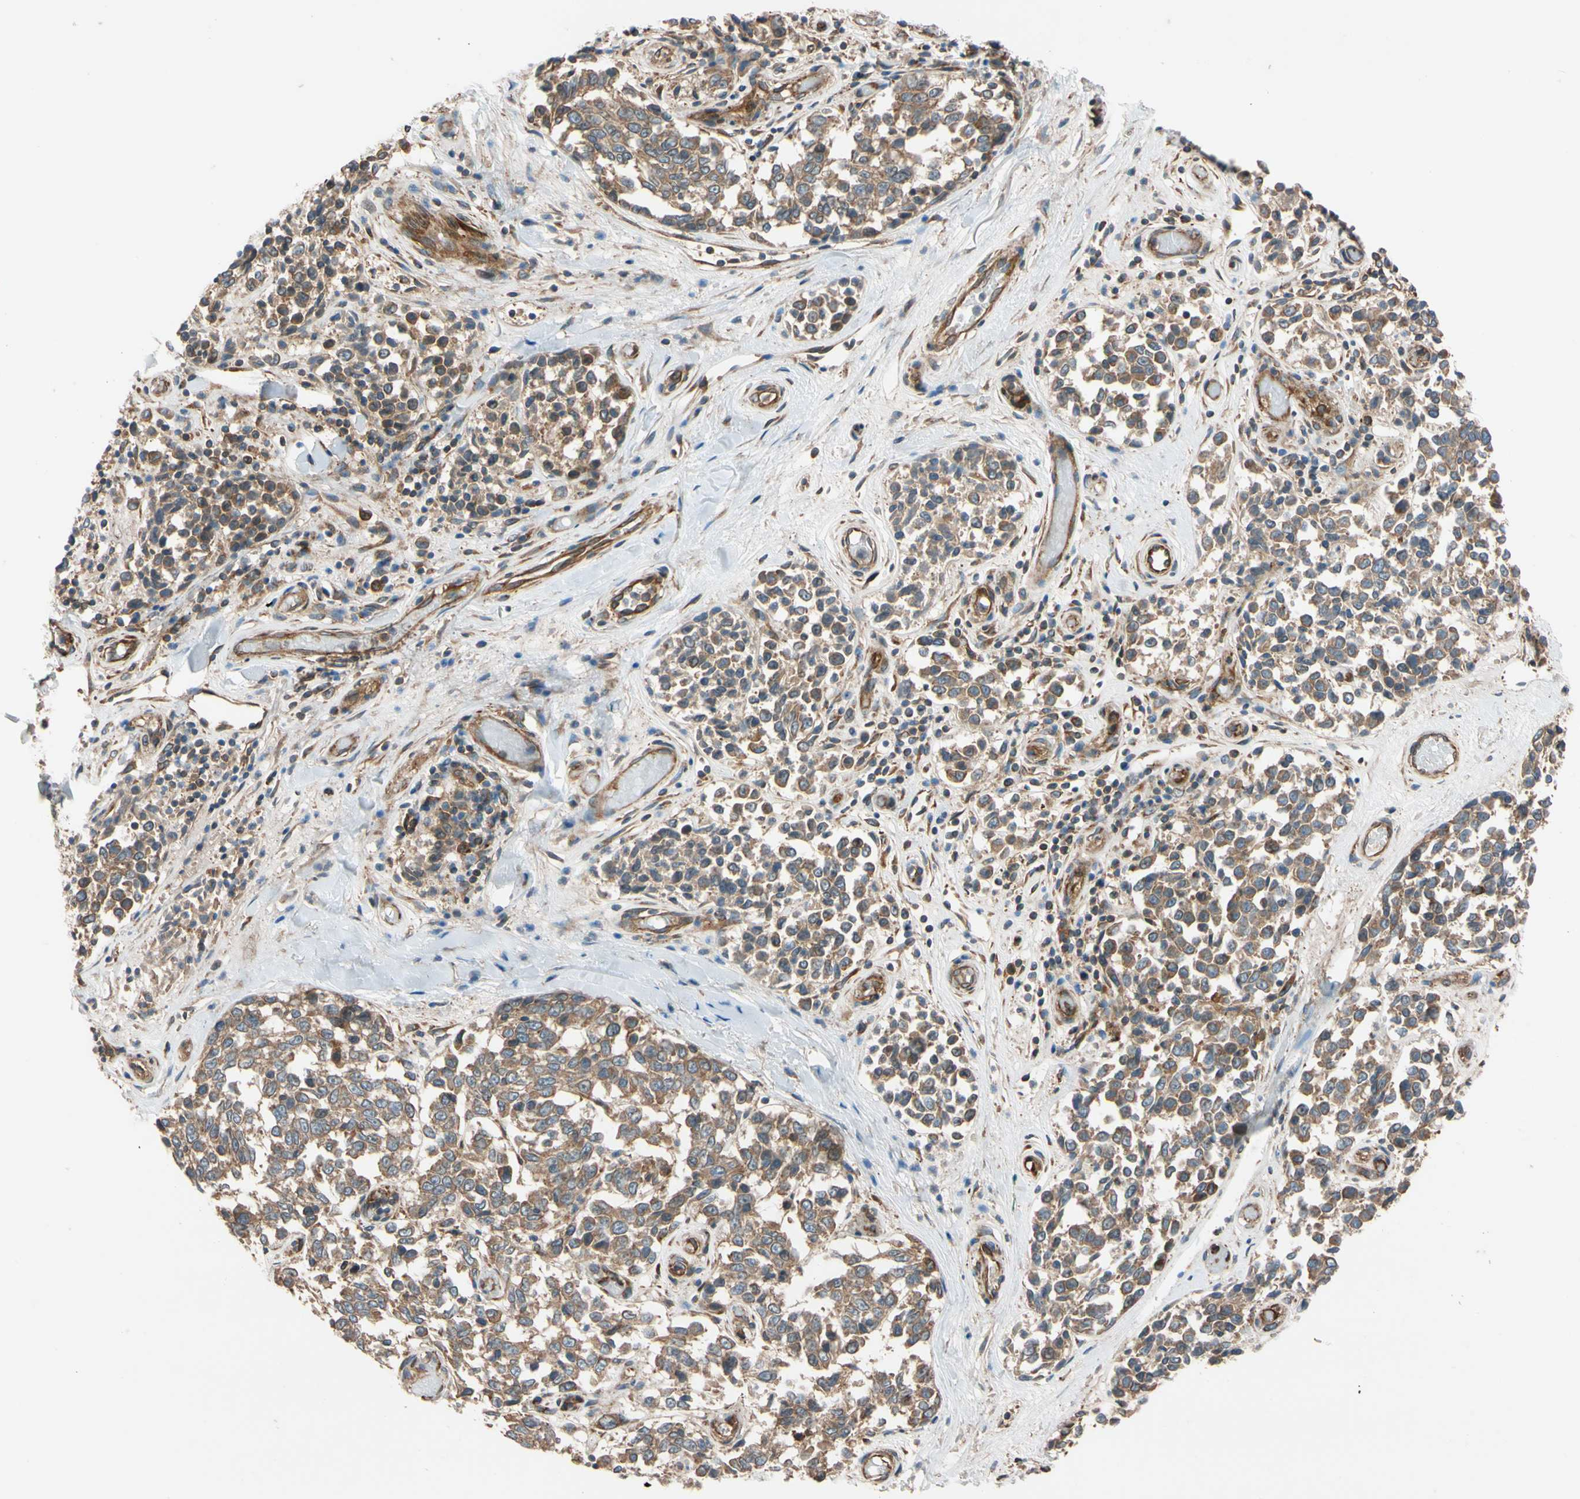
{"staining": {"intensity": "moderate", "quantity": ">75%", "location": "cytoplasmic/membranous"}, "tissue": "melanoma", "cell_type": "Tumor cells", "image_type": "cancer", "snomed": [{"axis": "morphology", "description": "Malignant melanoma, NOS"}, {"axis": "topography", "description": "Skin"}], "caption": "Brown immunohistochemical staining in melanoma reveals moderate cytoplasmic/membranous expression in approximately >75% of tumor cells. (Stains: DAB (3,3'-diaminobenzidine) in brown, nuclei in blue, Microscopy: brightfield microscopy at high magnification).", "gene": "PHYH", "patient": {"sex": "female", "age": 64}}